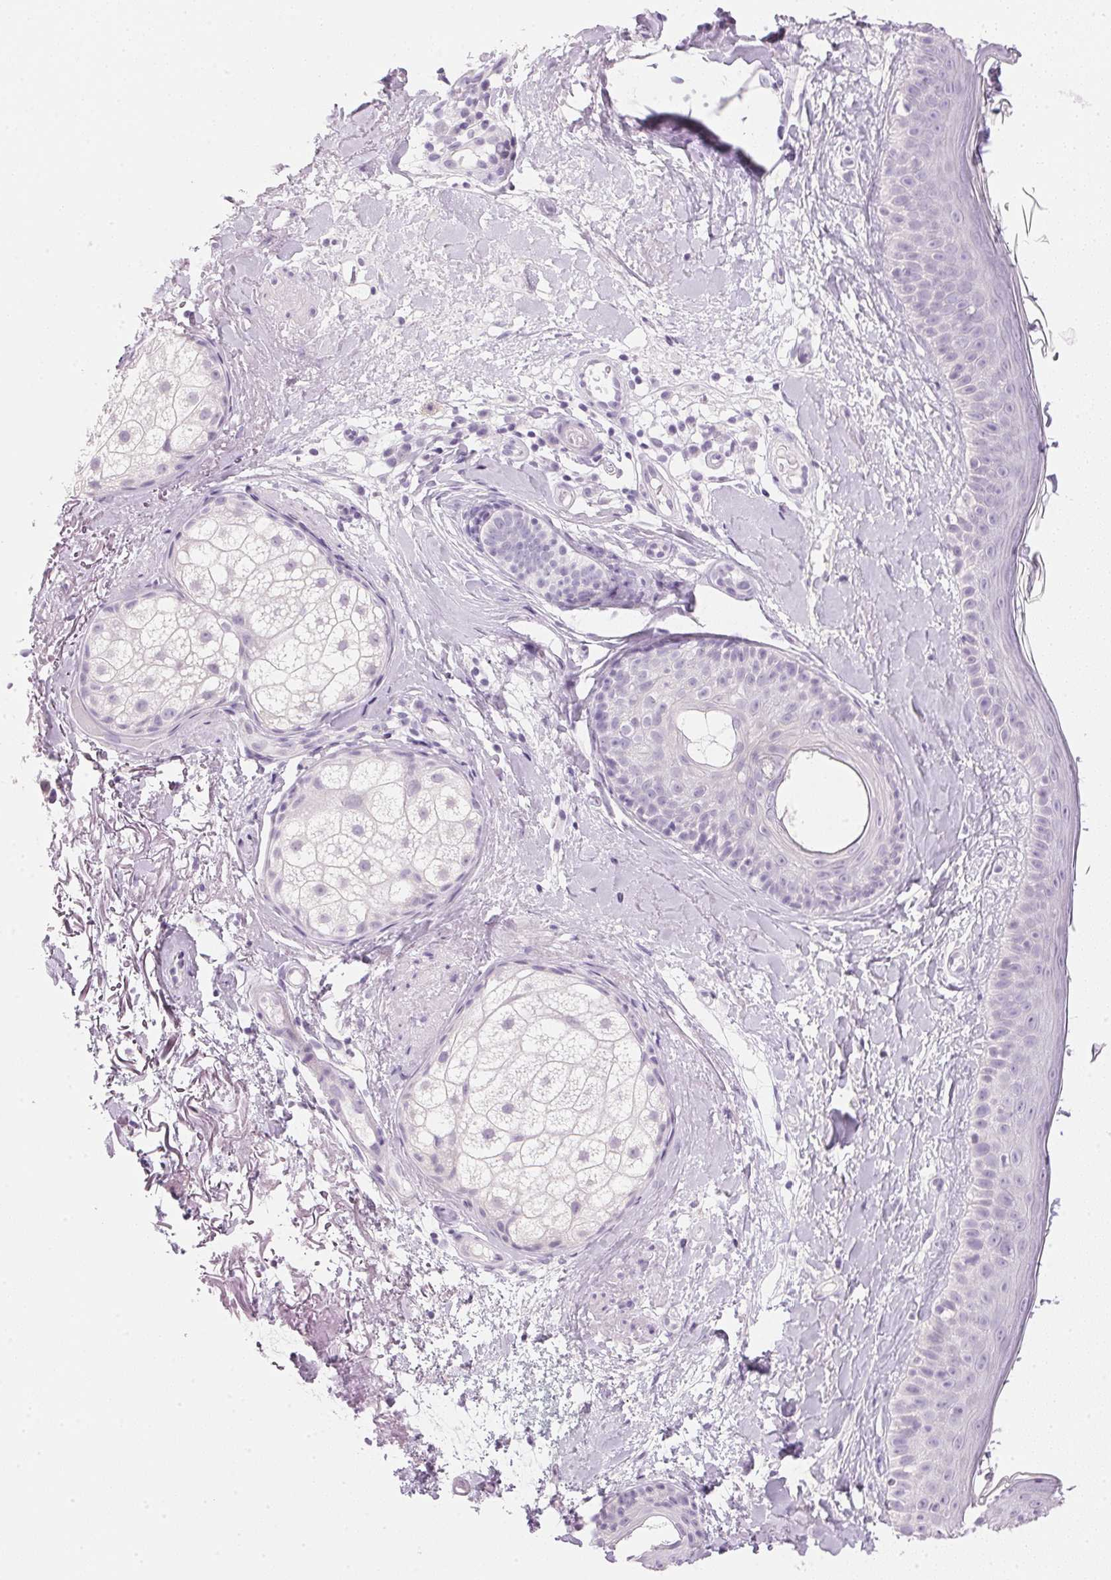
{"staining": {"intensity": "negative", "quantity": "none", "location": "none"}, "tissue": "skin", "cell_type": "Fibroblasts", "image_type": "normal", "snomed": [{"axis": "morphology", "description": "Normal tissue, NOS"}, {"axis": "topography", "description": "Skin"}], "caption": "This is an immunohistochemistry photomicrograph of unremarkable skin. There is no expression in fibroblasts.", "gene": "IGFBP1", "patient": {"sex": "male", "age": 73}}